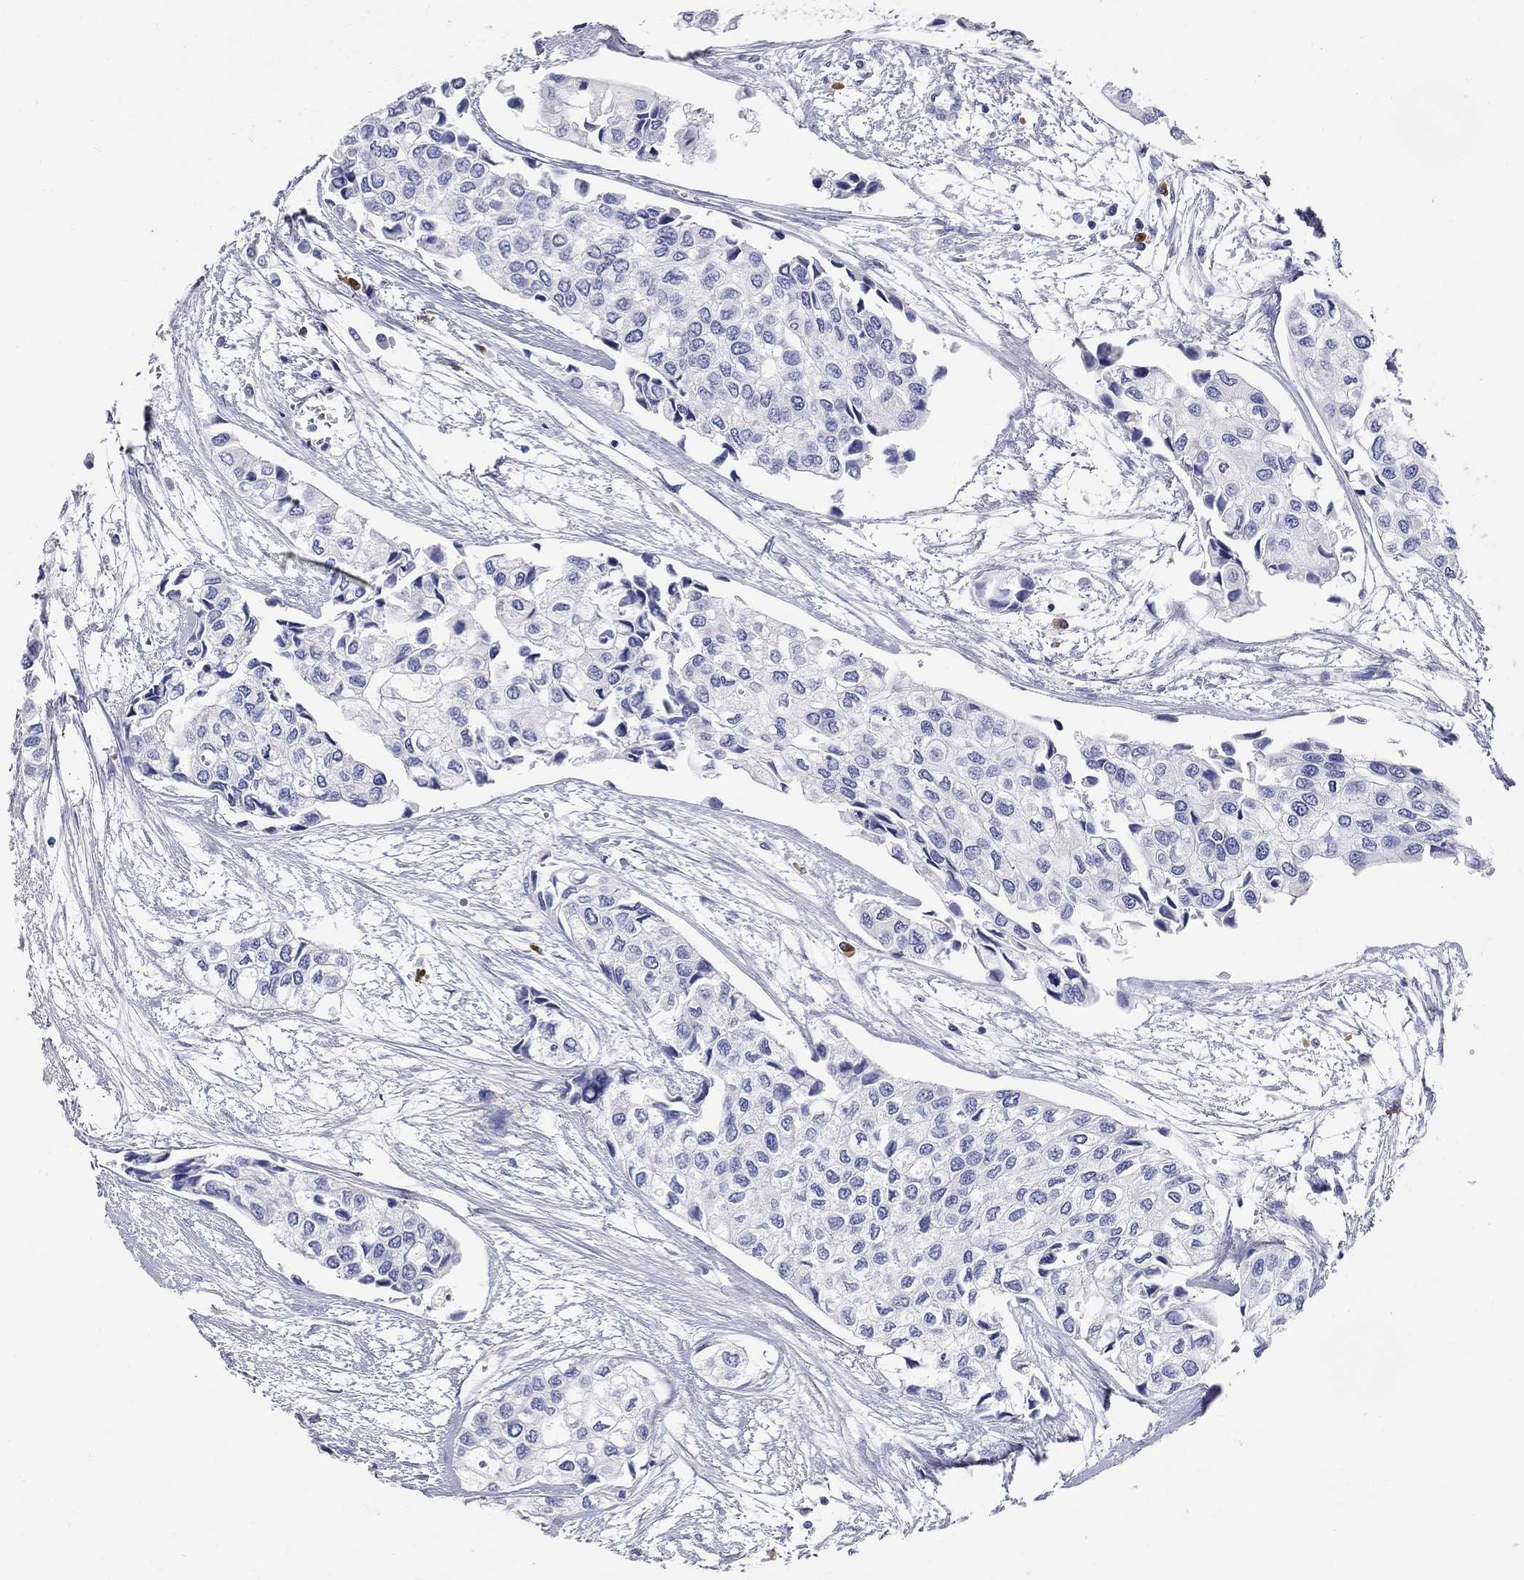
{"staining": {"intensity": "negative", "quantity": "none", "location": "none"}, "tissue": "urothelial cancer", "cell_type": "Tumor cells", "image_type": "cancer", "snomed": [{"axis": "morphology", "description": "Urothelial carcinoma, High grade"}, {"axis": "topography", "description": "Urinary bladder"}], "caption": "Human high-grade urothelial carcinoma stained for a protein using immunohistochemistry reveals no expression in tumor cells.", "gene": "PHOX2B", "patient": {"sex": "male", "age": 73}}